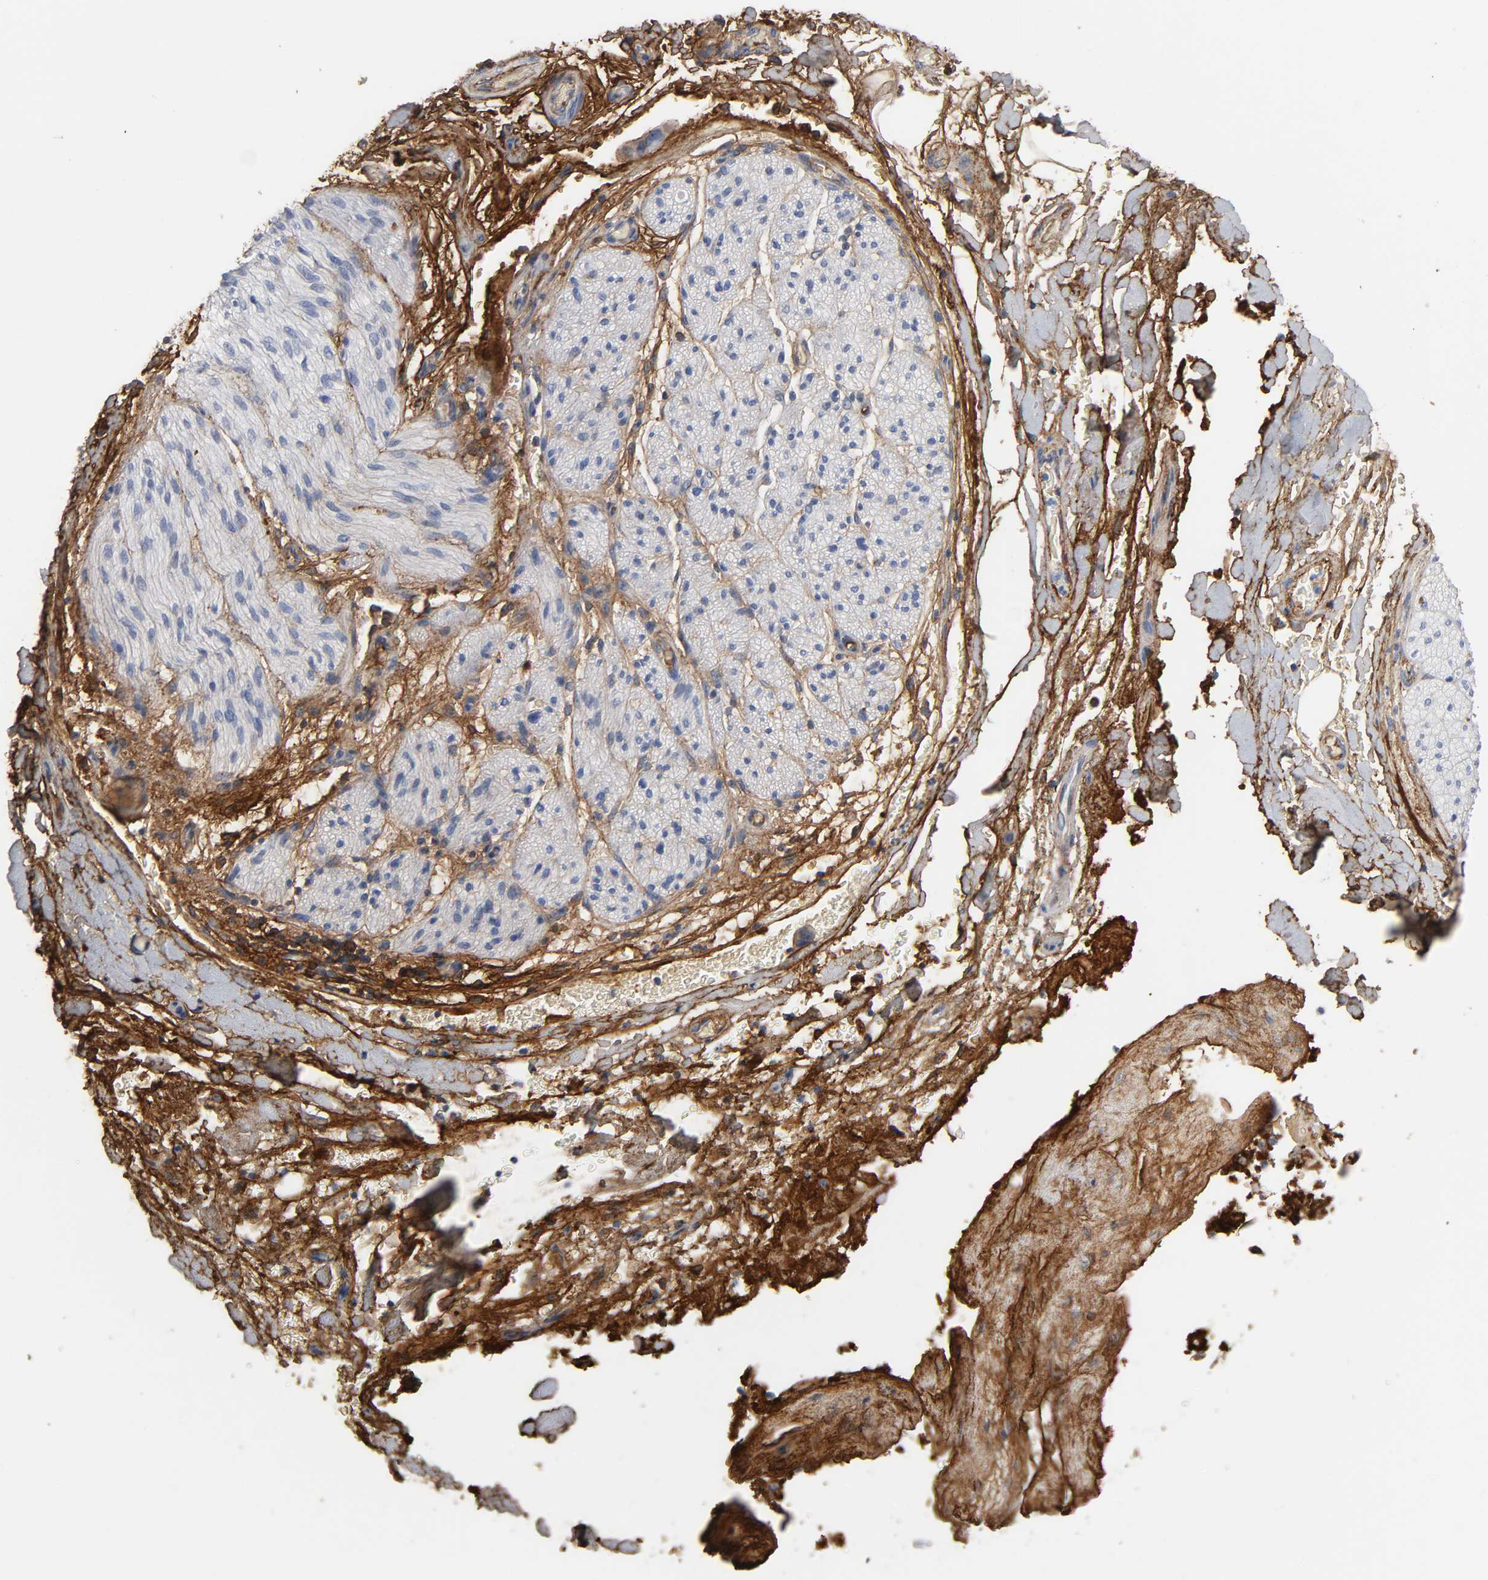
{"staining": {"intensity": "weak", "quantity": ">75%", "location": "cytoplasmic/membranous"}, "tissue": "soft tissue", "cell_type": "Fibroblasts", "image_type": "normal", "snomed": [{"axis": "morphology", "description": "Normal tissue, NOS"}, {"axis": "morphology", "description": "Cholangiocarcinoma"}, {"axis": "topography", "description": "Liver"}, {"axis": "topography", "description": "Peripheral nerve tissue"}], "caption": "Brown immunohistochemical staining in unremarkable soft tissue reveals weak cytoplasmic/membranous staining in approximately >75% of fibroblasts. The staining is performed using DAB (3,3'-diaminobenzidine) brown chromogen to label protein expression. The nuclei are counter-stained blue using hematoxylin.", "gene": "FBLN1", "patient": {"sex": "male", "age": 50}}